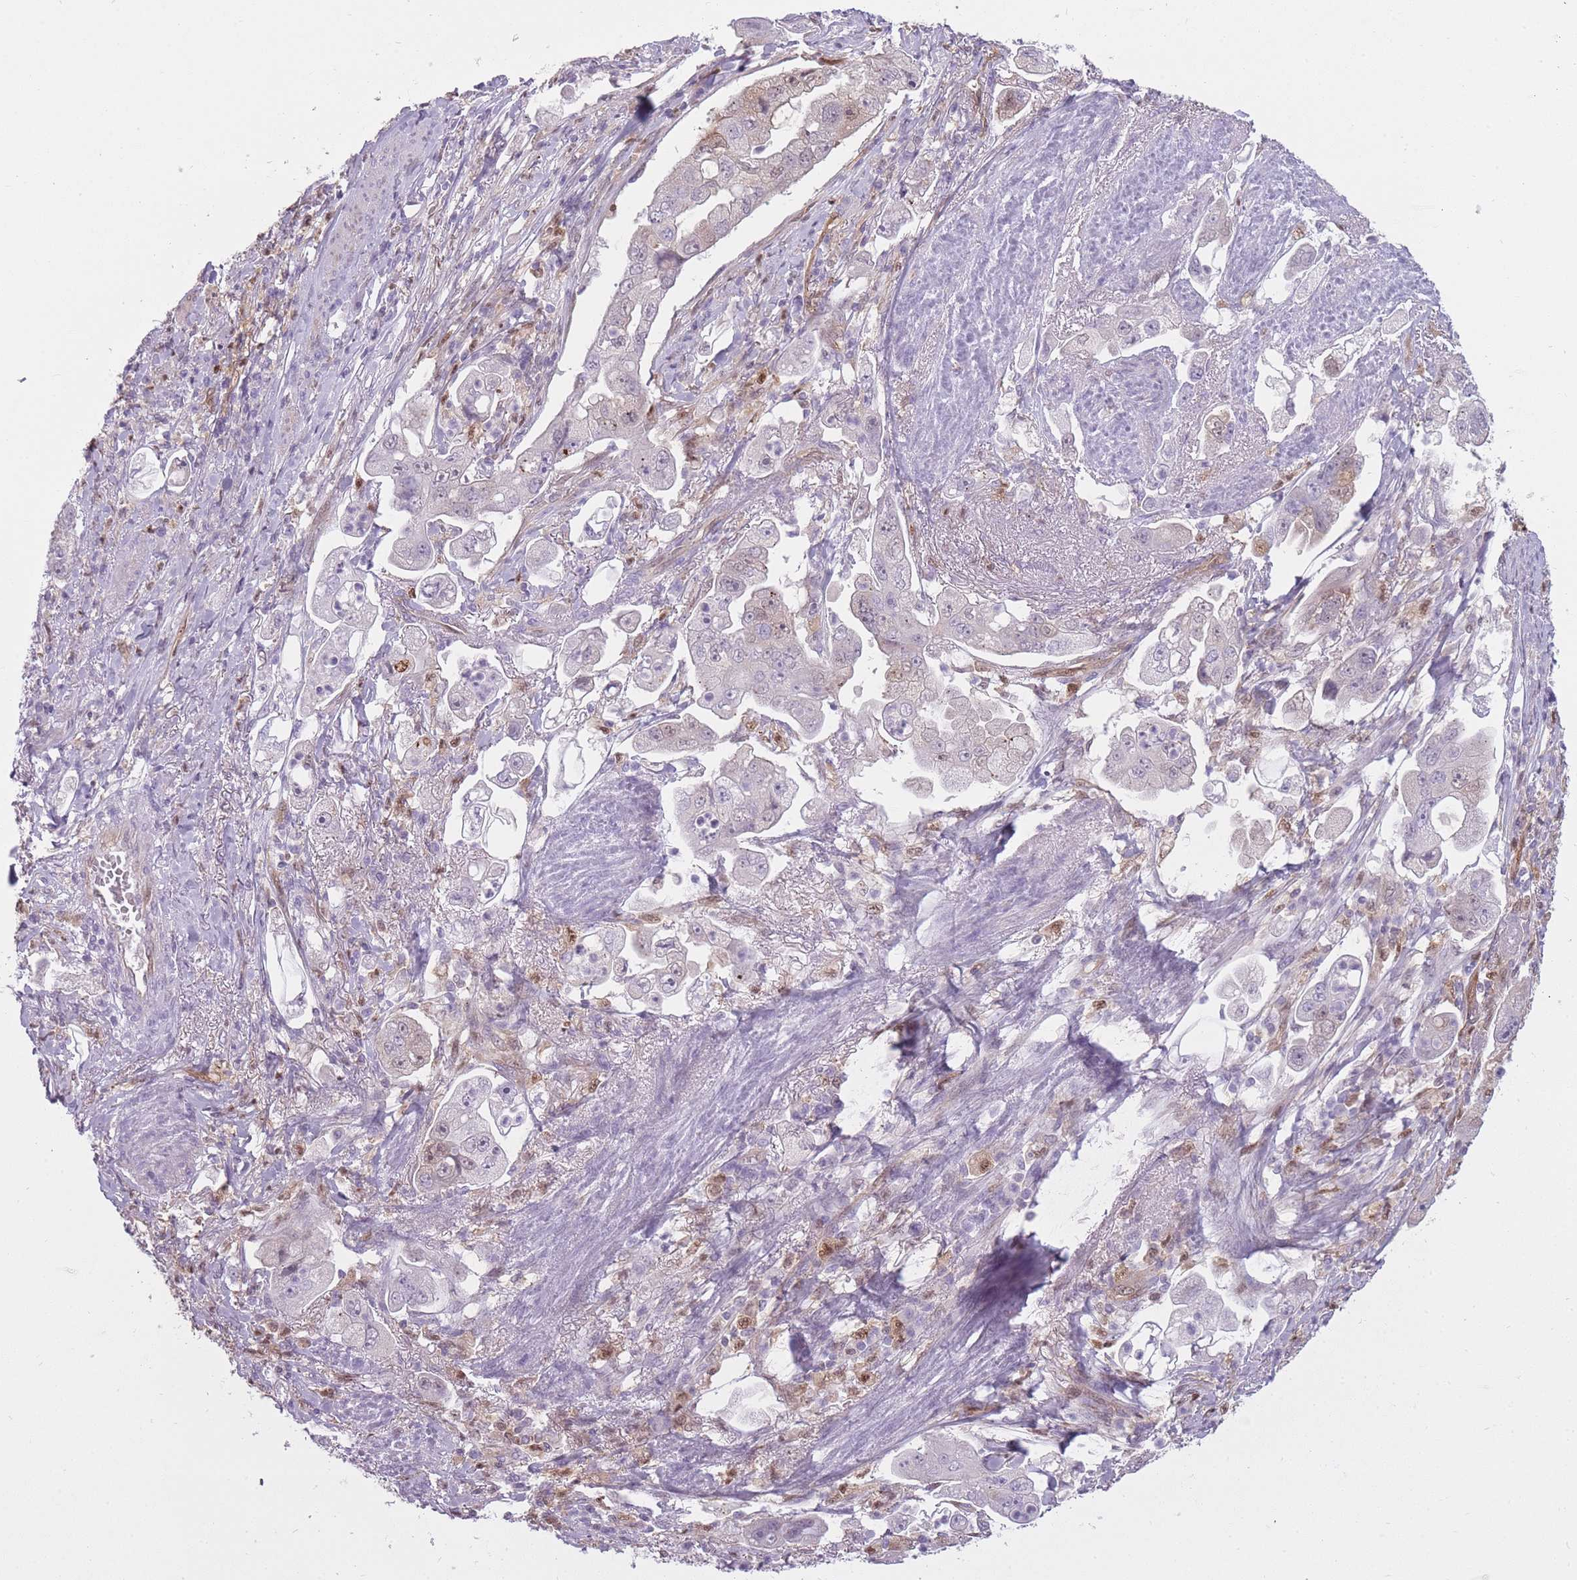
{"staining": {"intensity": "negative", "quantity": "none", "location": "none"}, "tissue": "stomach cancer", "cell_type": "Tumor cells", "image_type": "cancer", "snomed": [{"axis": "morphology", "description": "Adenocarcinoma, NOS"}, {"axis": "topography", "description": "Stomach"}], "caption": "Tumor cells show no significant positivity in stomach cancer.", "gene": "LGALS9", "patient": {"sex": "male", "age": 62}}